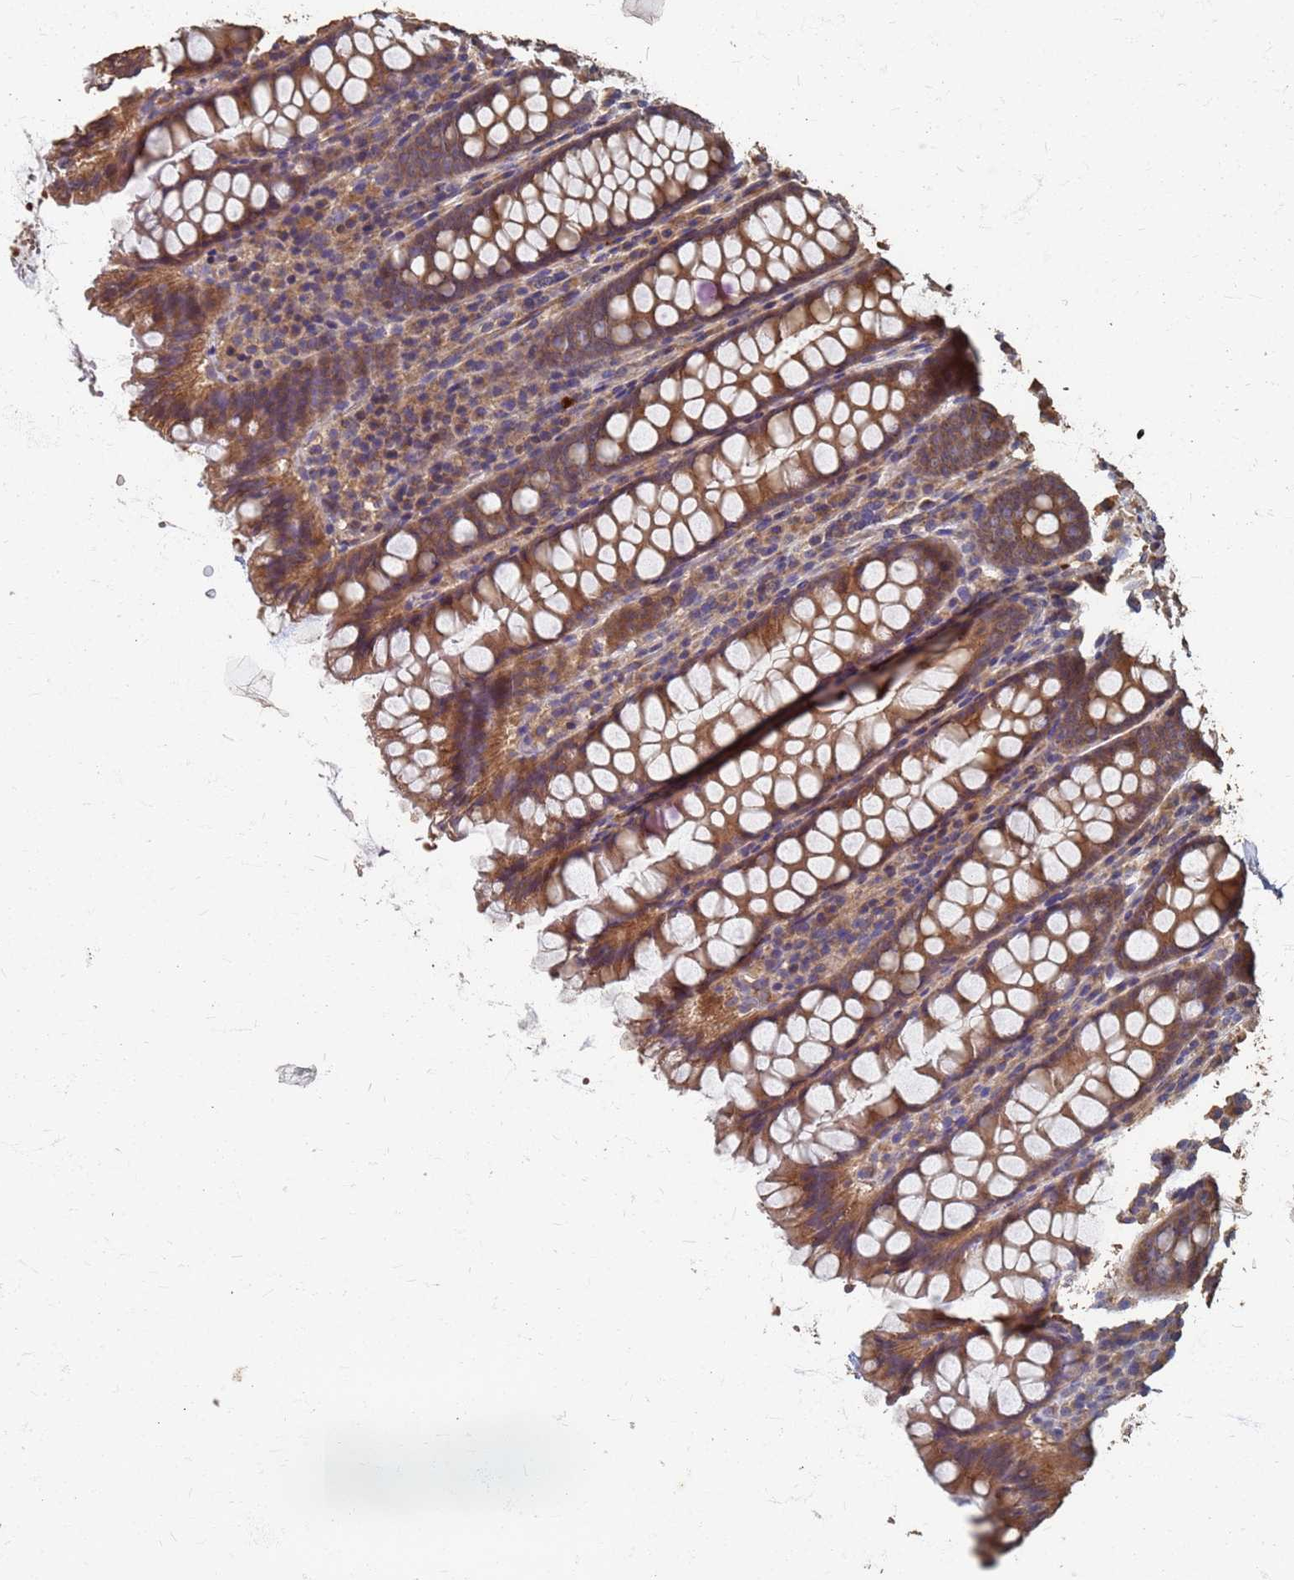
{"staining": {"intensity": "moderate", "quantity": ">75%", "location": "cytoplasmic/membranous"}, "tissue": "colon", "cell_type": "Endothelial cells", "image_type": "normal", "snomed": [{"axis": "morphology", "description": "Normal tissue, NOS"}, {"axis": "topography", "description": "Colon"}], "caption": "Moderate cytoplasmic/membranous expression is appreciated in approximately >75% of endothelial cells in unremarkable colon. The protein of interest is shown in brown color, while the nuclei are stained blue.", "gene": "DPH5", "patient": {"sex": "female", "age": 79}}